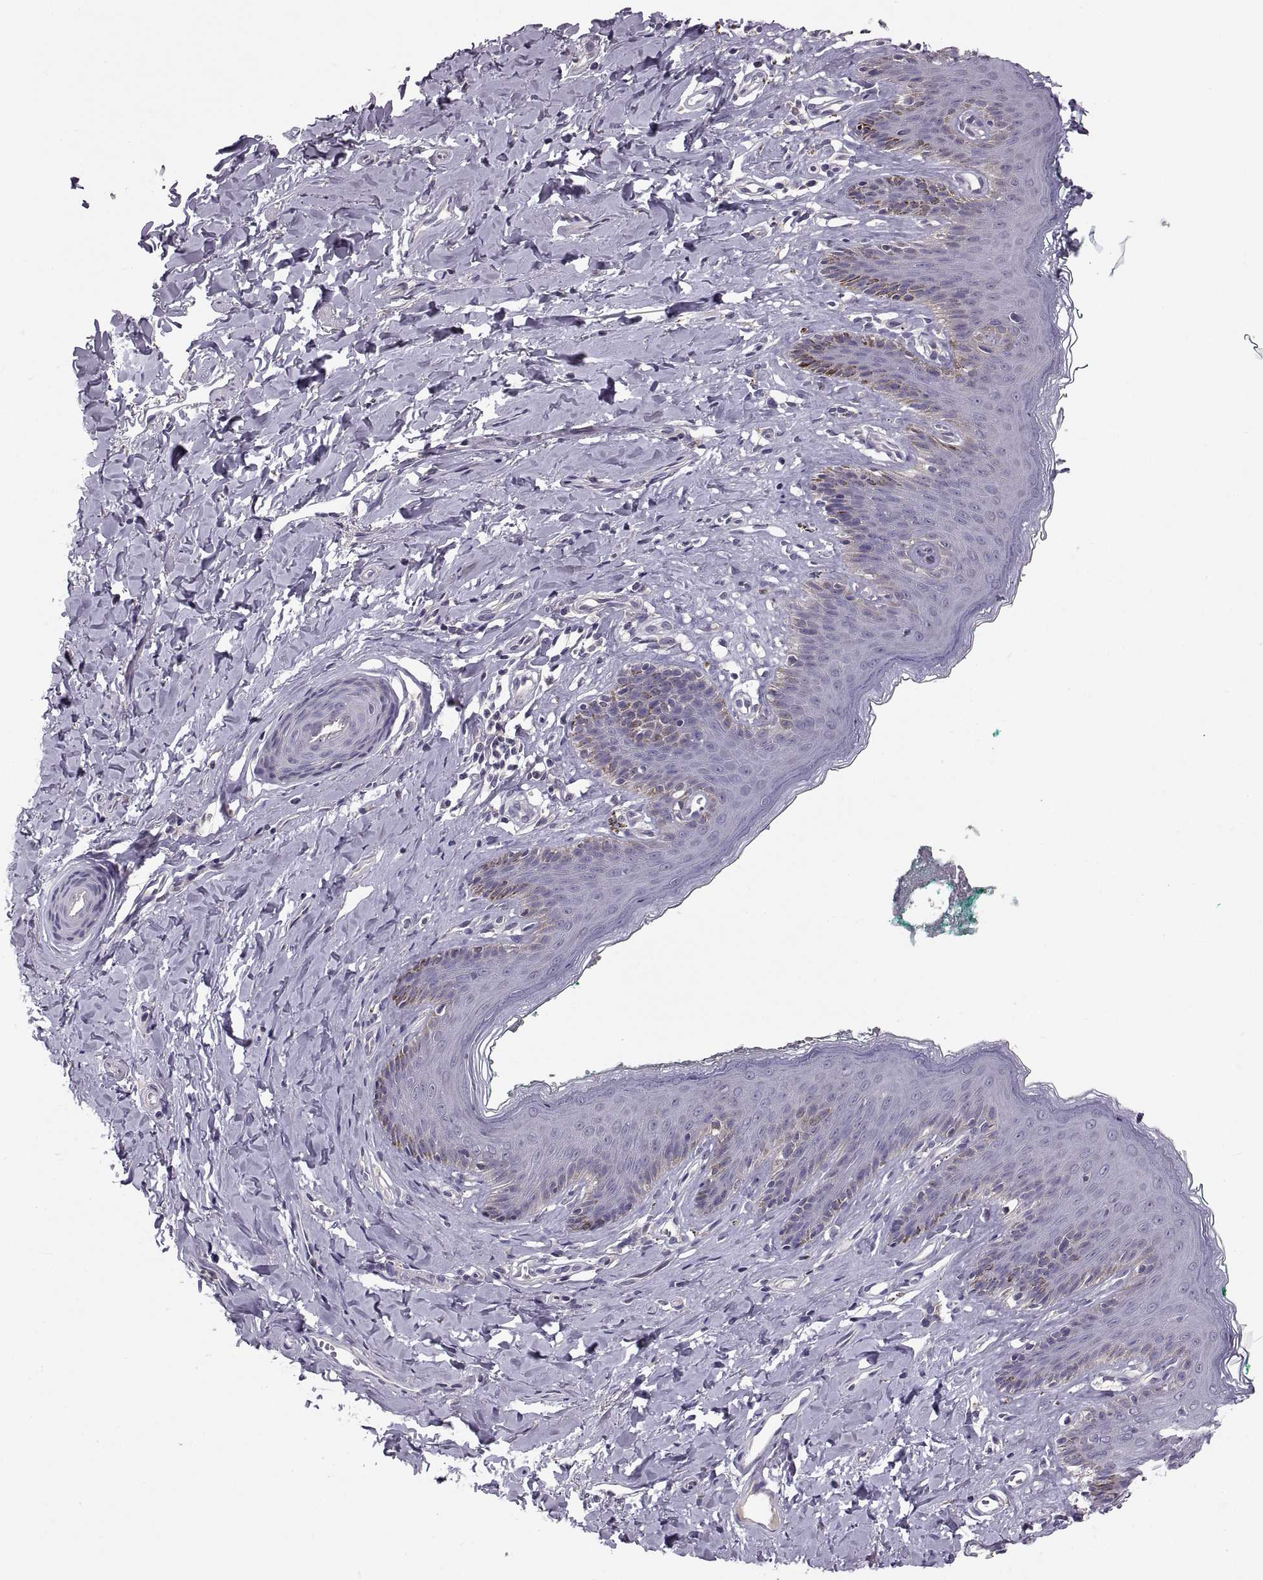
{"staining": {"intensity": "negative", "quantity": "none", "location": "none"}, "tissue": "skin", "cell_type": "Epidermal cells", "image_type": "normal", "snomed": [{"axis": "morphology", "description": "Normal tissue, NOS"}, {"axis": "topography", "description": "Vulva"}], "caption": "Human skin stained for a protein using IHC demonstrates no expression in epidermal cells.", "gene": "ACSBG2", "patient": {"sex": "female", "age": 66}}